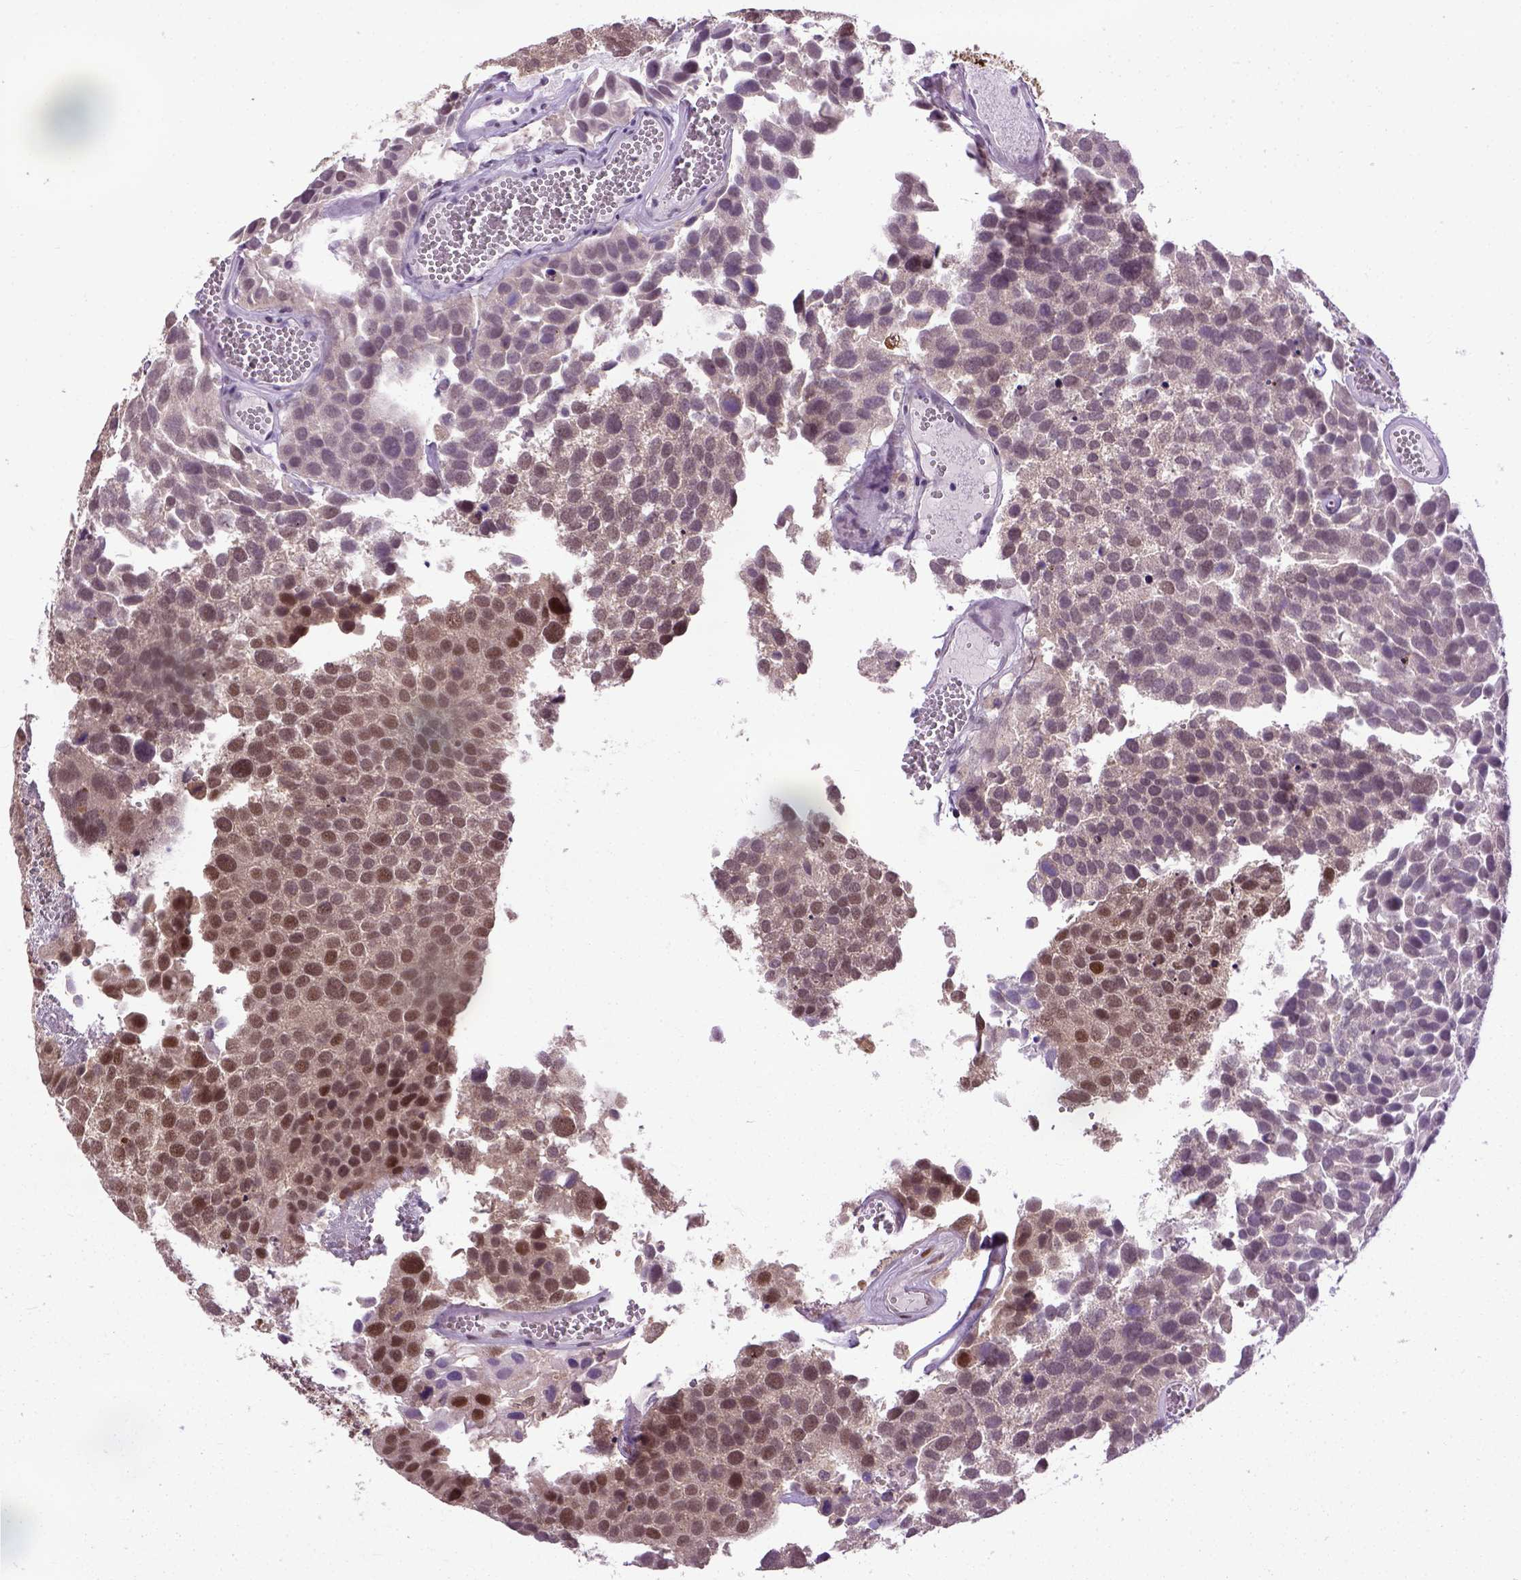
{"staining": {"intensity": "moderate", "quantity": "25%-75%", "location": "nuclear"}, "tissue": "urothelial cancer", "cell_type": "Tumor cells", "image_type": "cancer", "snomed": [{"axis": "morphology", "description": "Urothelial carcinoma, Low grade"}, {"axis": "topography", "description": "Urinary bladder"}], "caption": "The micrograph reveals a brown stain indicating the presence of a protein in the nuclear of tumor cells in urothelial cancer.", "gene": "UBA3", "patient": {"sex": "female", "age": 69}}